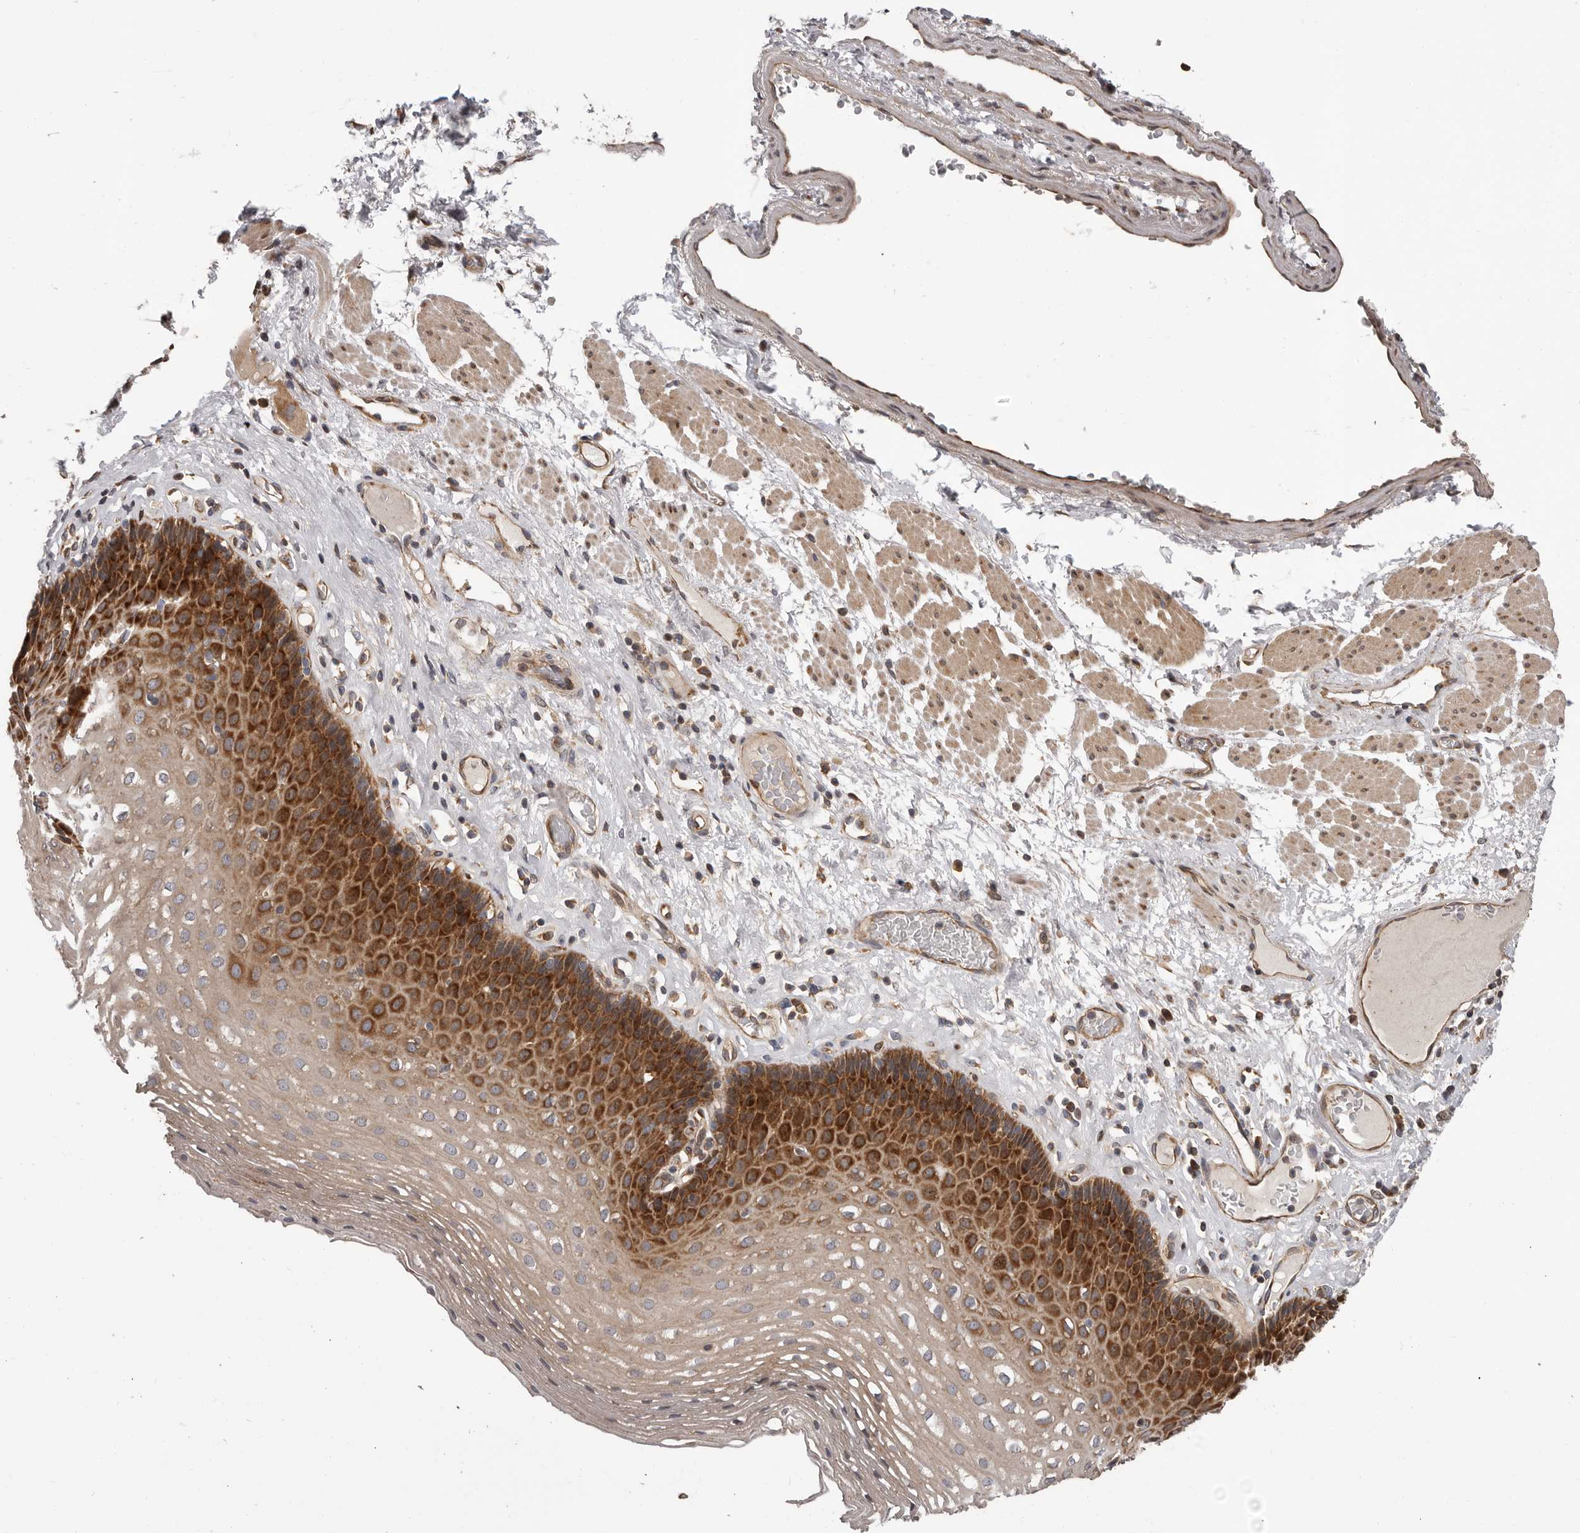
{"staining": {"intensity": "strong", "quantity": "25%-75%", "location": "cytoplasmic/membranous"}, "tissue": "esophagus", "cell_type": "Squamous epithelial cells", "image_type": "normal", "snomed": [{"axis": "morphology", "description": "Normal tissue, NOS"}, {"axis": "topography", "description": "Esophagus"}], "caption": "Protein analysis of benign esophagus demonstrates strong cytoplasmic/membranous positivity in about 25%-75% of squamous epithelial cells.", "gene": "VPS37A", "patient": {"sex": "female", "age": 66}}